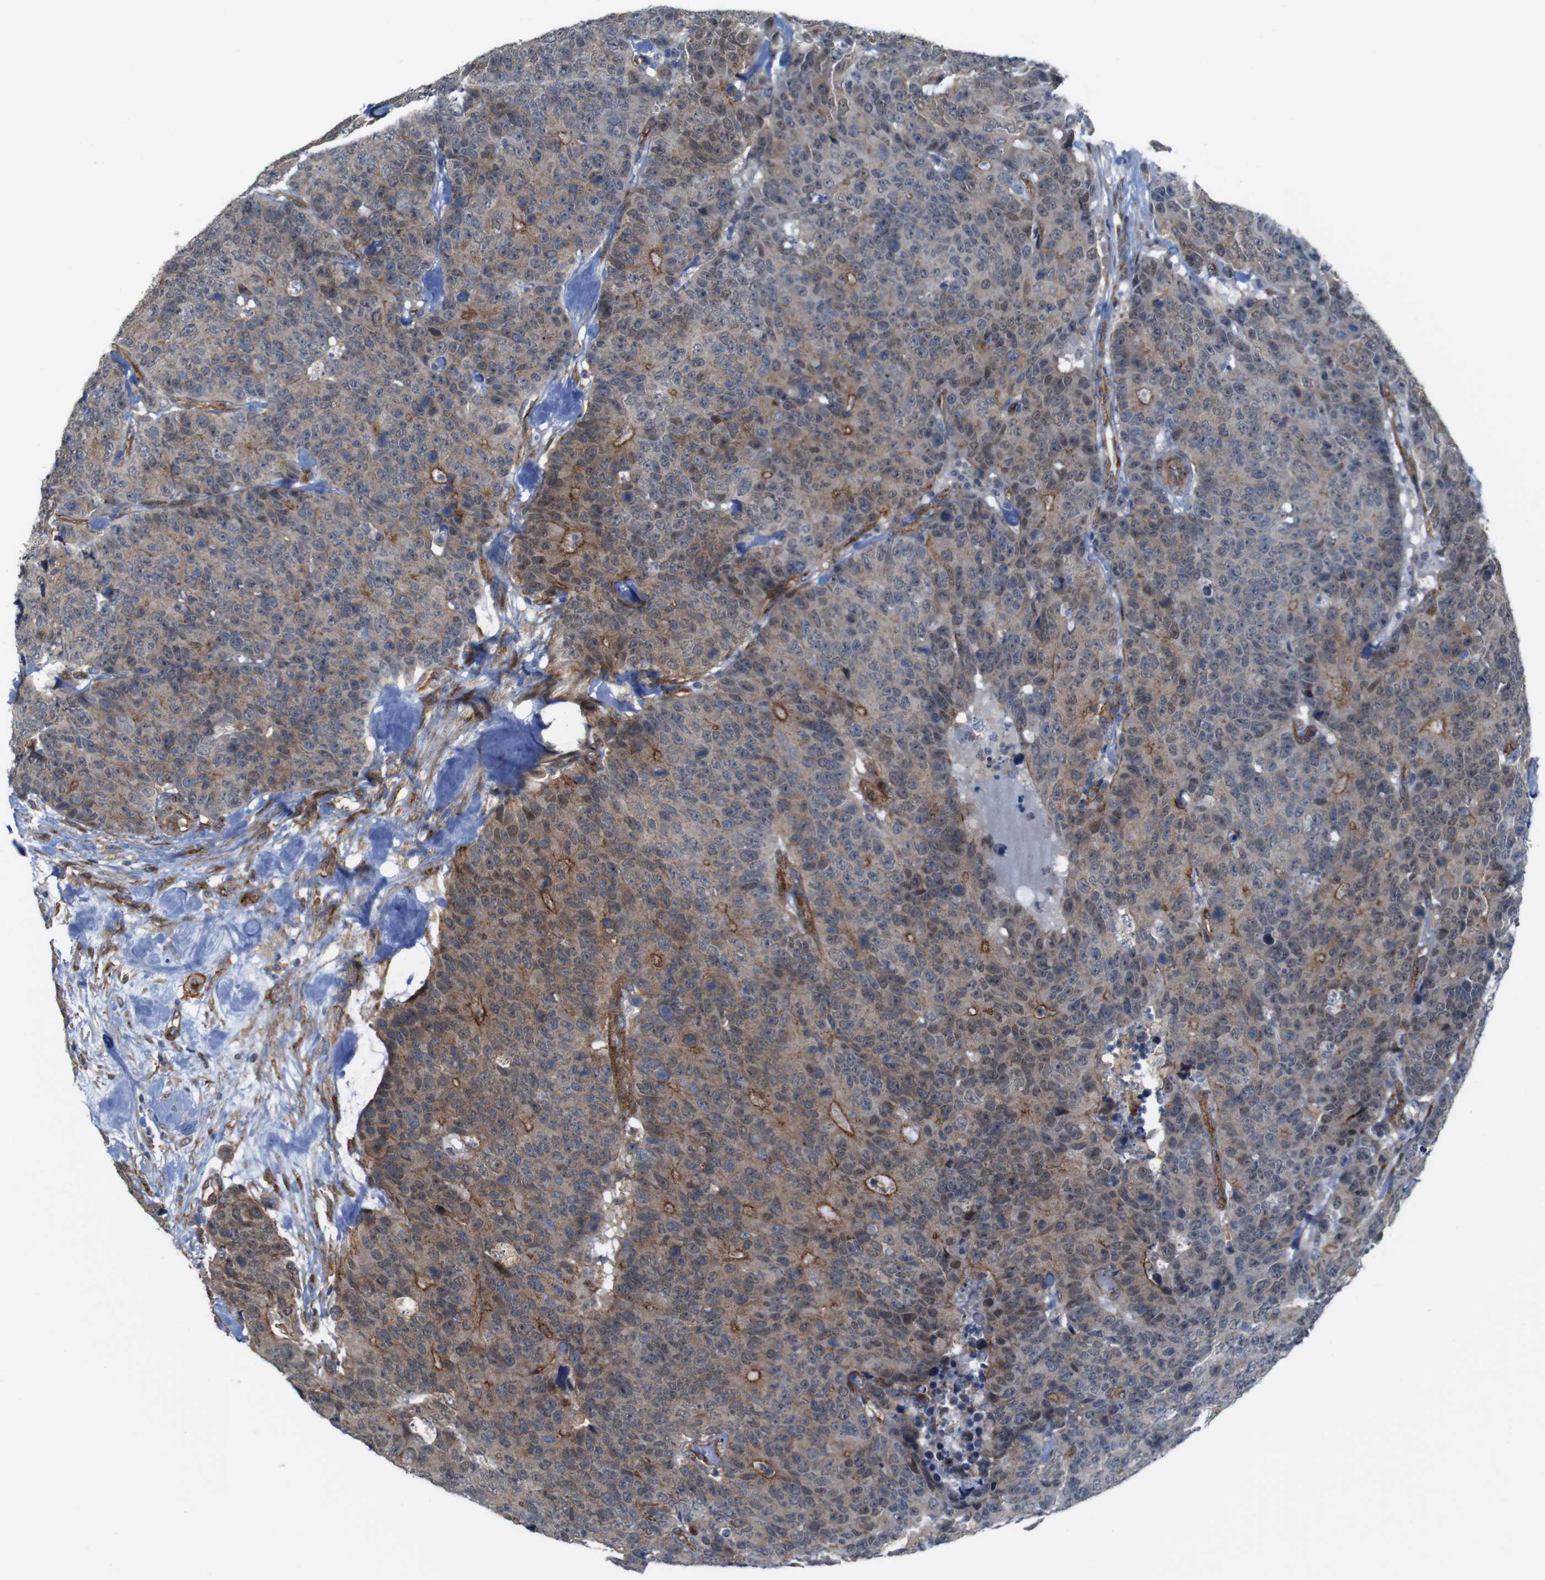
{"staining": {"intensity": "moderate", "quantity": "25%-75%", "location": "cytoplasmic/membranous,nuclear"}, "tissue": "colorectal cancer", "cell_type": "Tumor cells", "image_type": "cancer", "snomed": [{"axis": "morphology", "description": "Adenocarcinoma, NOS"}, {"axis": "topography", "description": "Colon"}], "caption": "The image shows immunohistochemical staining of adenocarcinoma (colorectal). There is moderate cytoplasmic/membranous and nuclear staining is identified in approximately 25%-75% of tumor cells.", "gene": "PTGER4", "patient": {"sex": "female", "age": 86}}